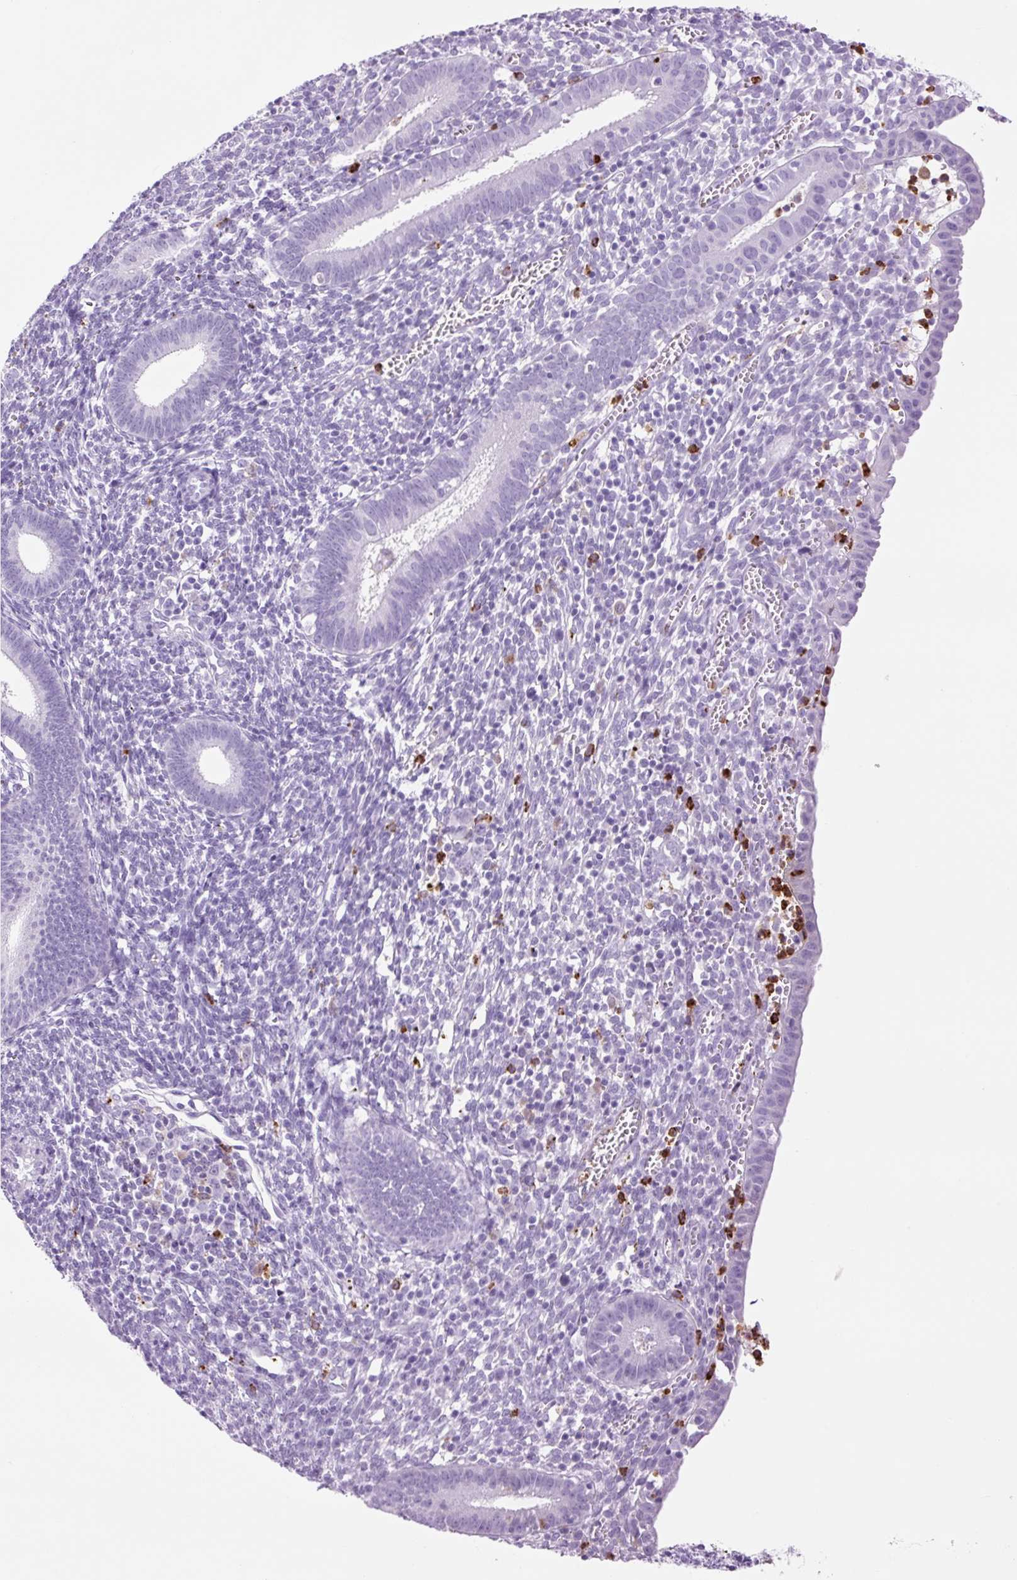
{"staining": {"intensity": "negative", "quantity": "none", "location": "none"}, "tissue": "endometrium", "cell_type": "Cells in endometrial stroma", "image_type": "normal", "snomed": [{"axis": "morphology", "description": "Normal tissue, NOS"}, {"axis": "topography", "description": "Endometrium"}], "caption": "The image displays no staining of cells in endometrial stroma in benign endometrium.", "gene": "LYZ", "patient": {"sex": "female", "age": 41}}